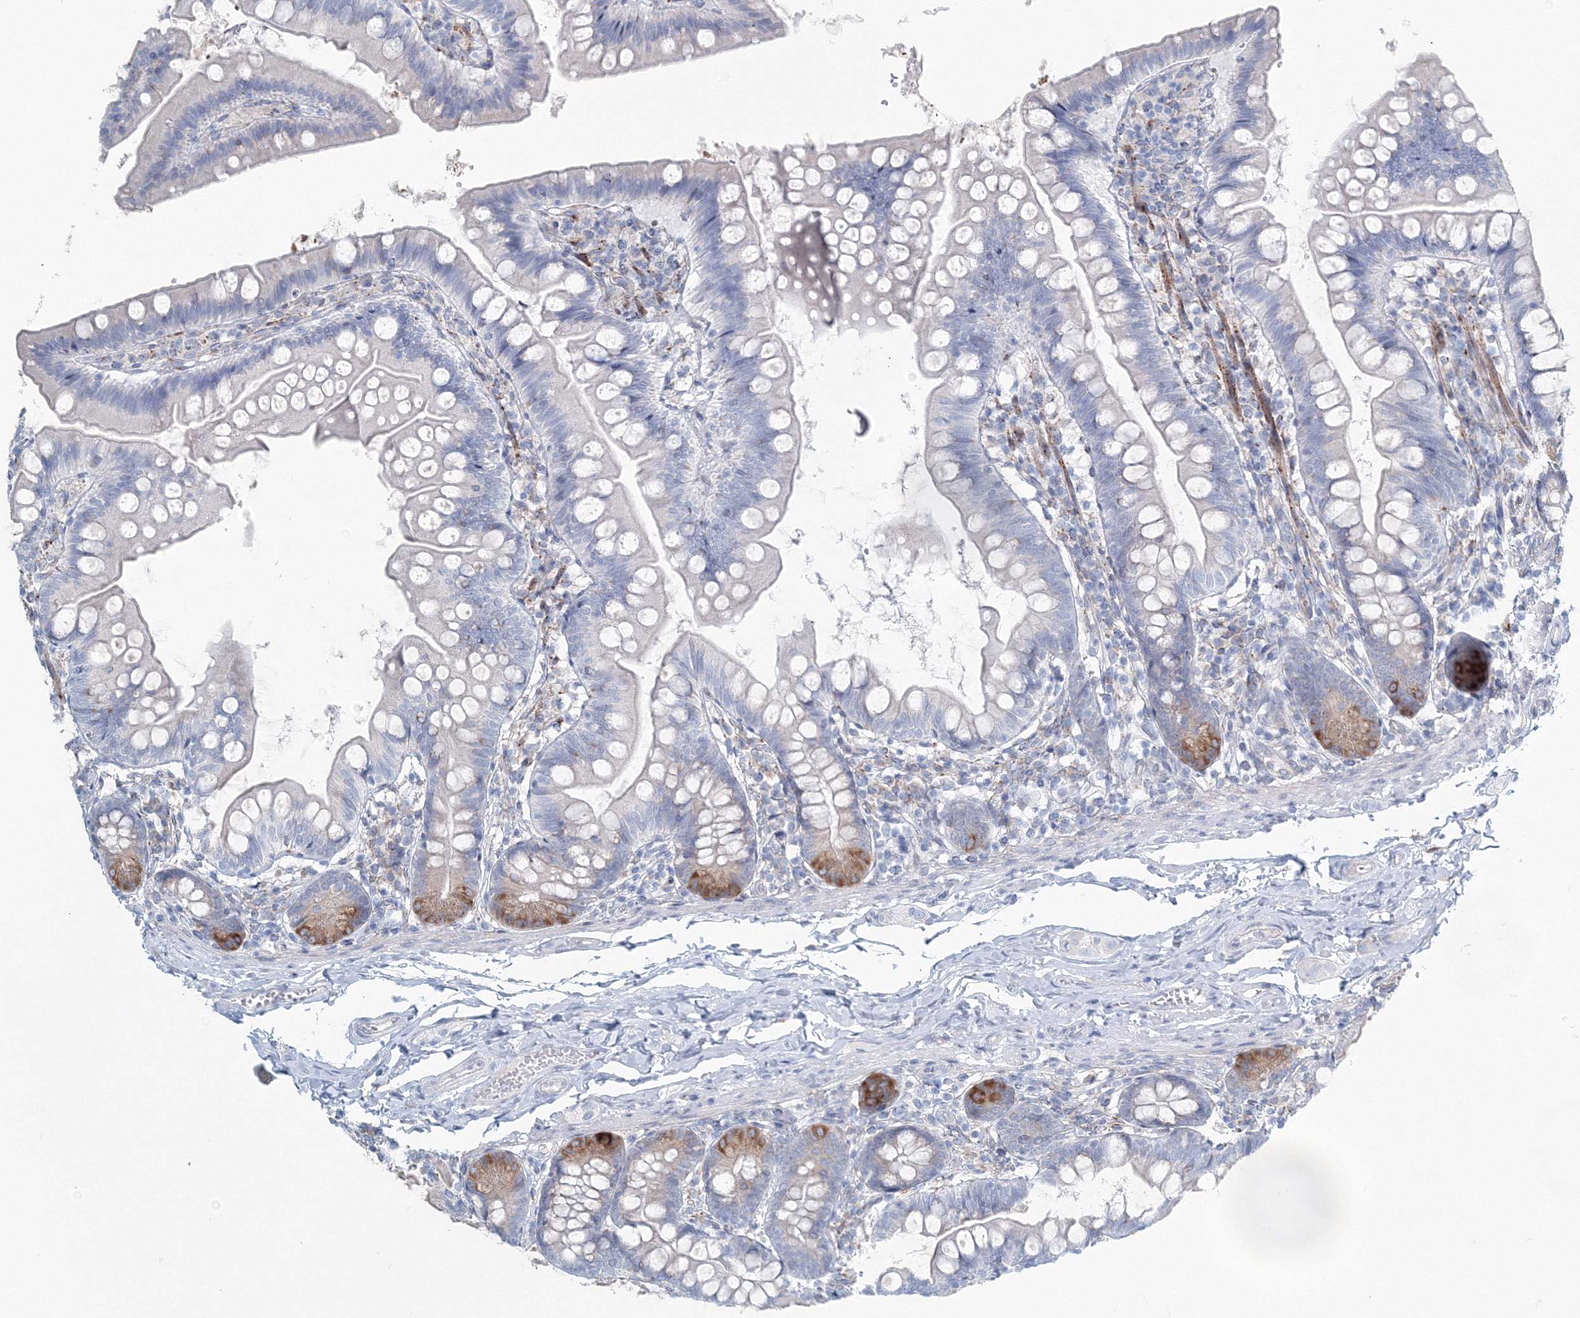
{"staining": {"intensity": "moderate", "quantity": "<25%", "location": "cytoplasmic/membranous"}, "tissue": "small intestine", "cell_type": "Glandular cells", "image_type": "normal", "snomed": [{"axis": "morphology", "description": "Normal tissue, NOS"}, {"axis": "topography", "description": "Small intestine"}], "caption": "Small intestine stained with immunohistochemistry shows moderate cytoplasmic/membranous staining in about <25% of glandular cells. (IHC, brightfield microscopy, high magnification).", "gene": "ENSG00000285283", "patient": {"sex": "male", "age": 7}}